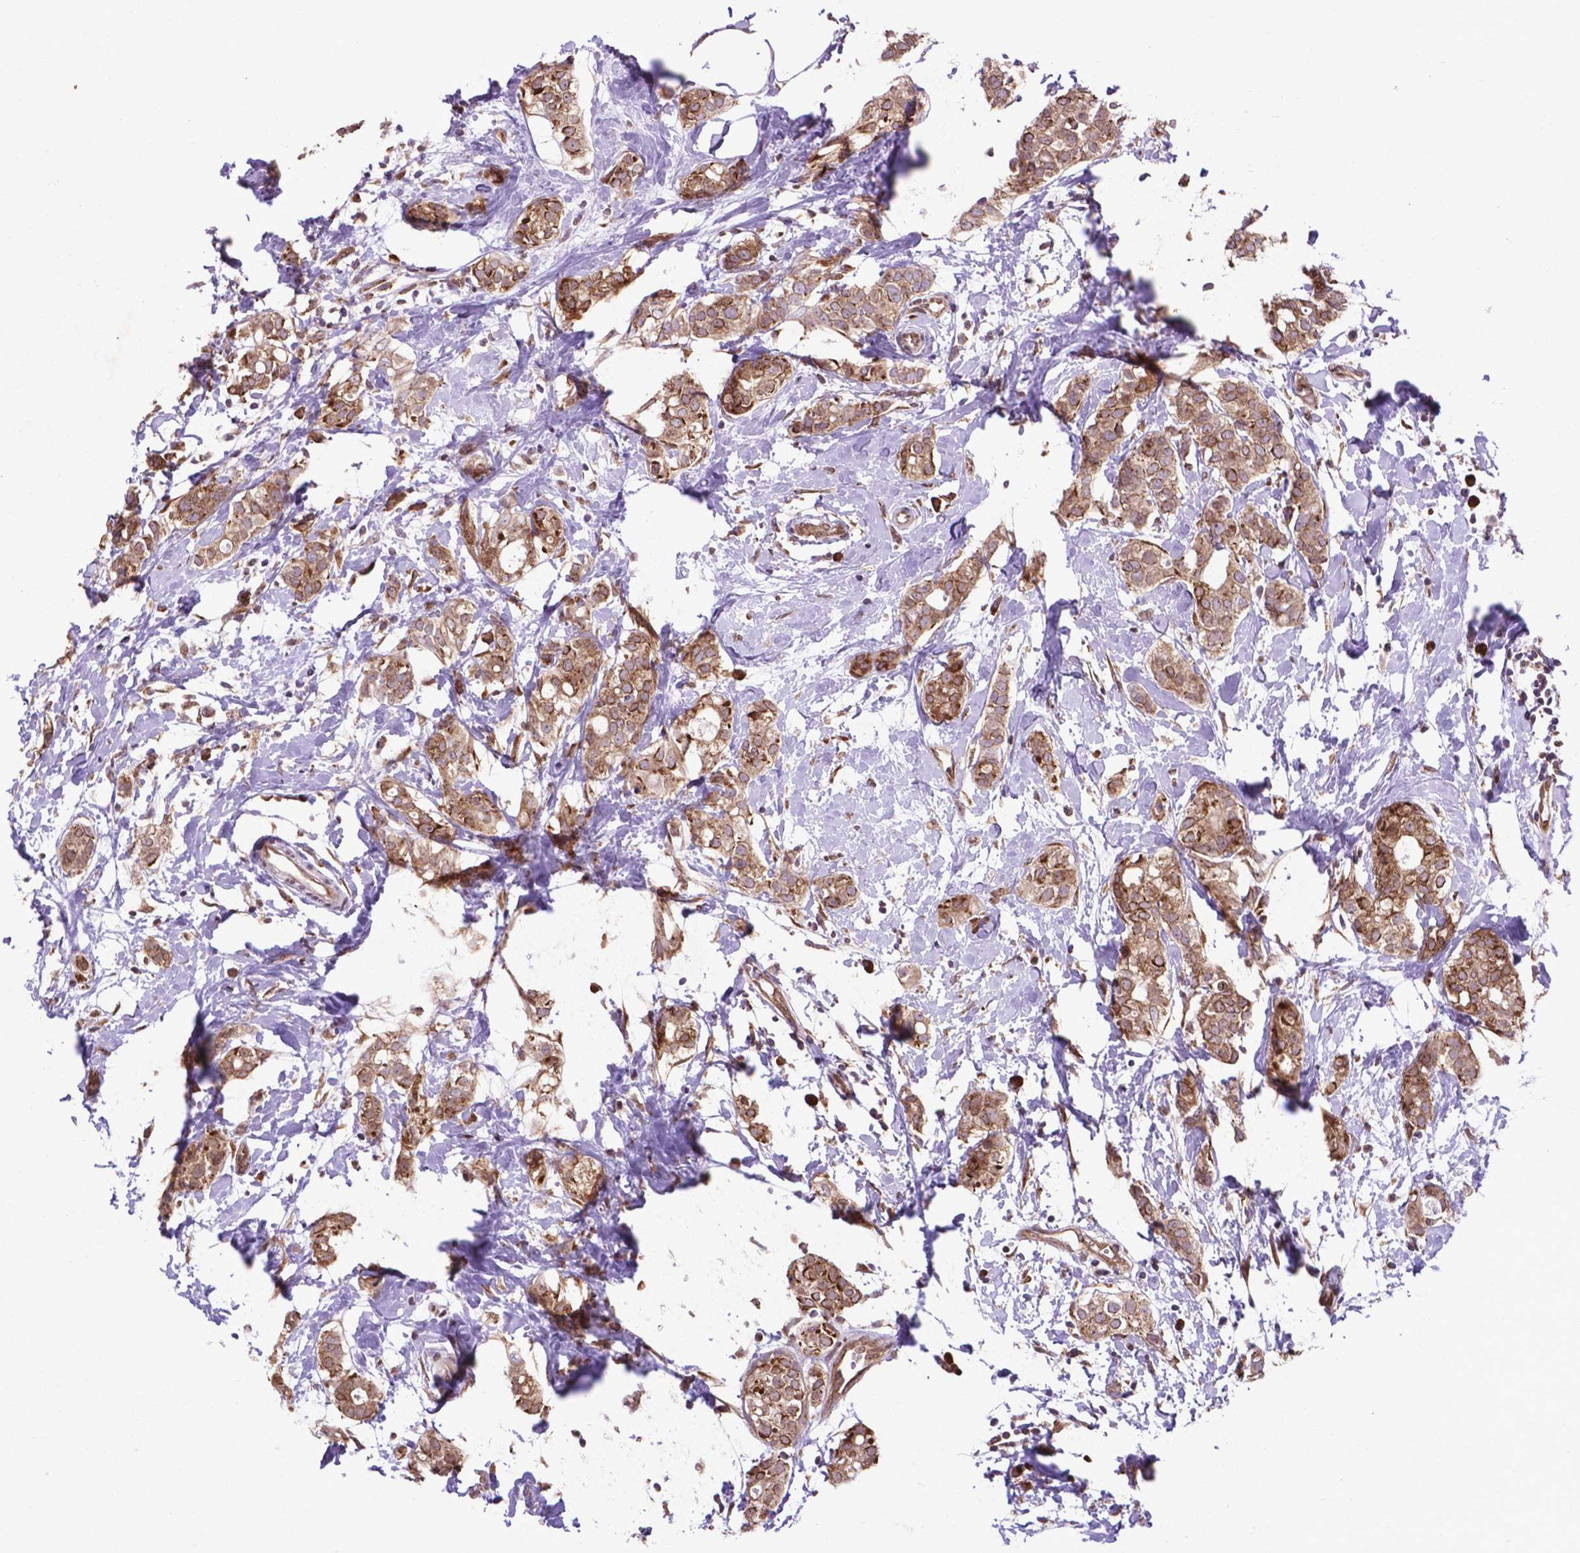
{"staining": {"intensity": "moderate", "quantity": ">75%", "location": "cytoplasmic/membranous"}, "tissue": "breast cancer", "cell_type": "Tumor cells", "image_type": "cancer", "snomed": [{"axis": "morphology", "description": "Duct carcinoma"}, {"axis": "topography", "description": "Breast"}], "caption": "This histopathology image displays invasive ductal carcinoma (breast) stained with immunohistochemistry (IHC) to label a protein in brown. The cytoplasmic/membranous of tumor cells show moderate positivity for the protein. Nuclei are counter-stained blue.", "gene": "WDR83OS", "patient": {"sex": "female", "age": 40}}